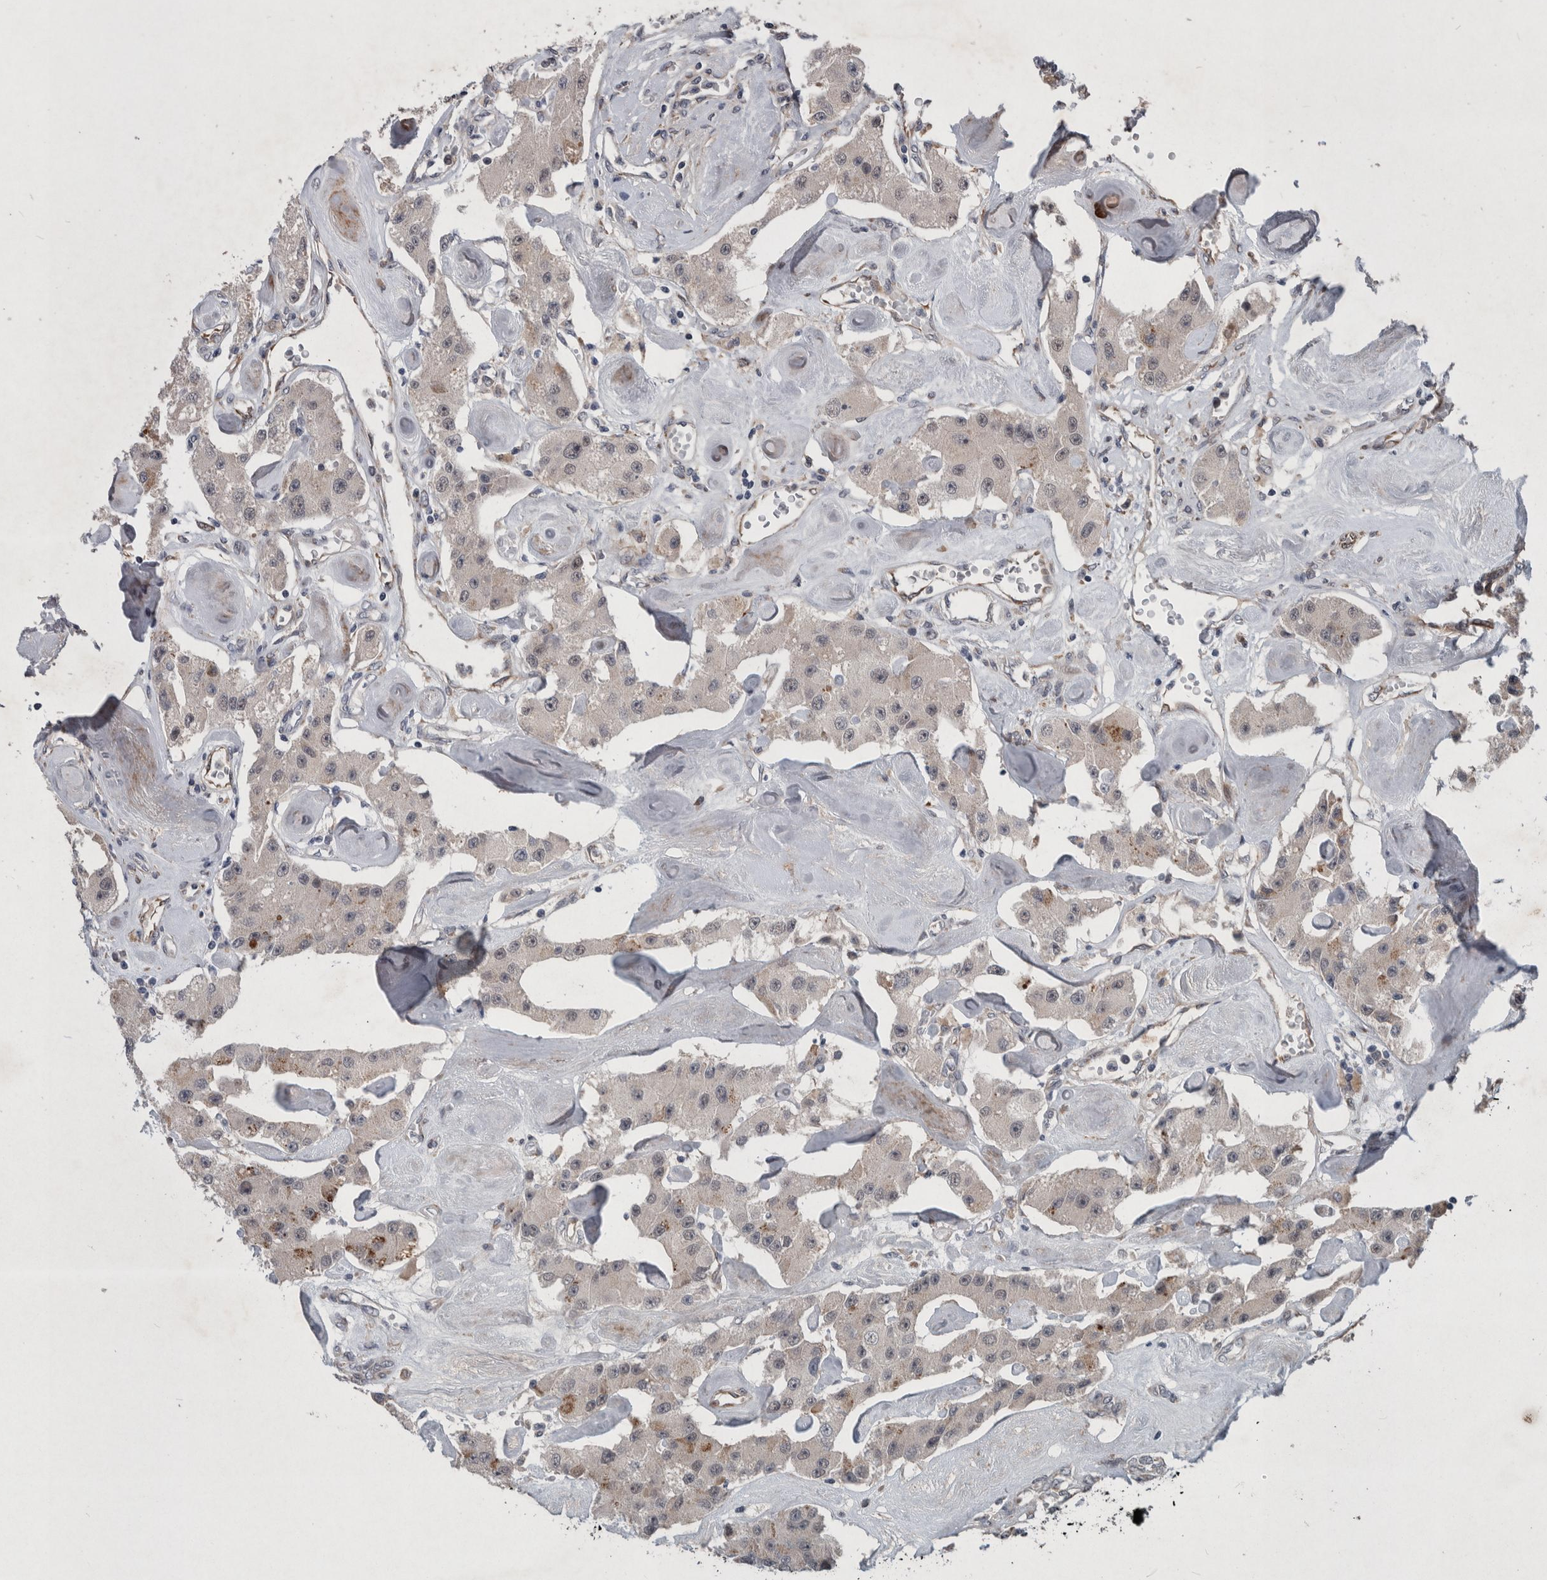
{"staining": {"intensity": "moderate", "quantity": "<25%", "location": "cytoplasmic/membranous"}, "tissue": "carcinoid", "cell_type": "Tumor cells", "image_type": "cancer", "snomed": [{"axis": "morphology", "description": "Carcinoid, malignant, NOS"}, {"axis": "topography", "description": "Pancreas"}], "caption": "High-power microscopy captured an immunohistochemistry (IHC) micrograph of carcinoid, revealing moderate cytoplasmic/membranous staining in approximately <25% of tumor cells.", "gene": "GIMAP6", "patient": {"sex": "male", "age": 41}}